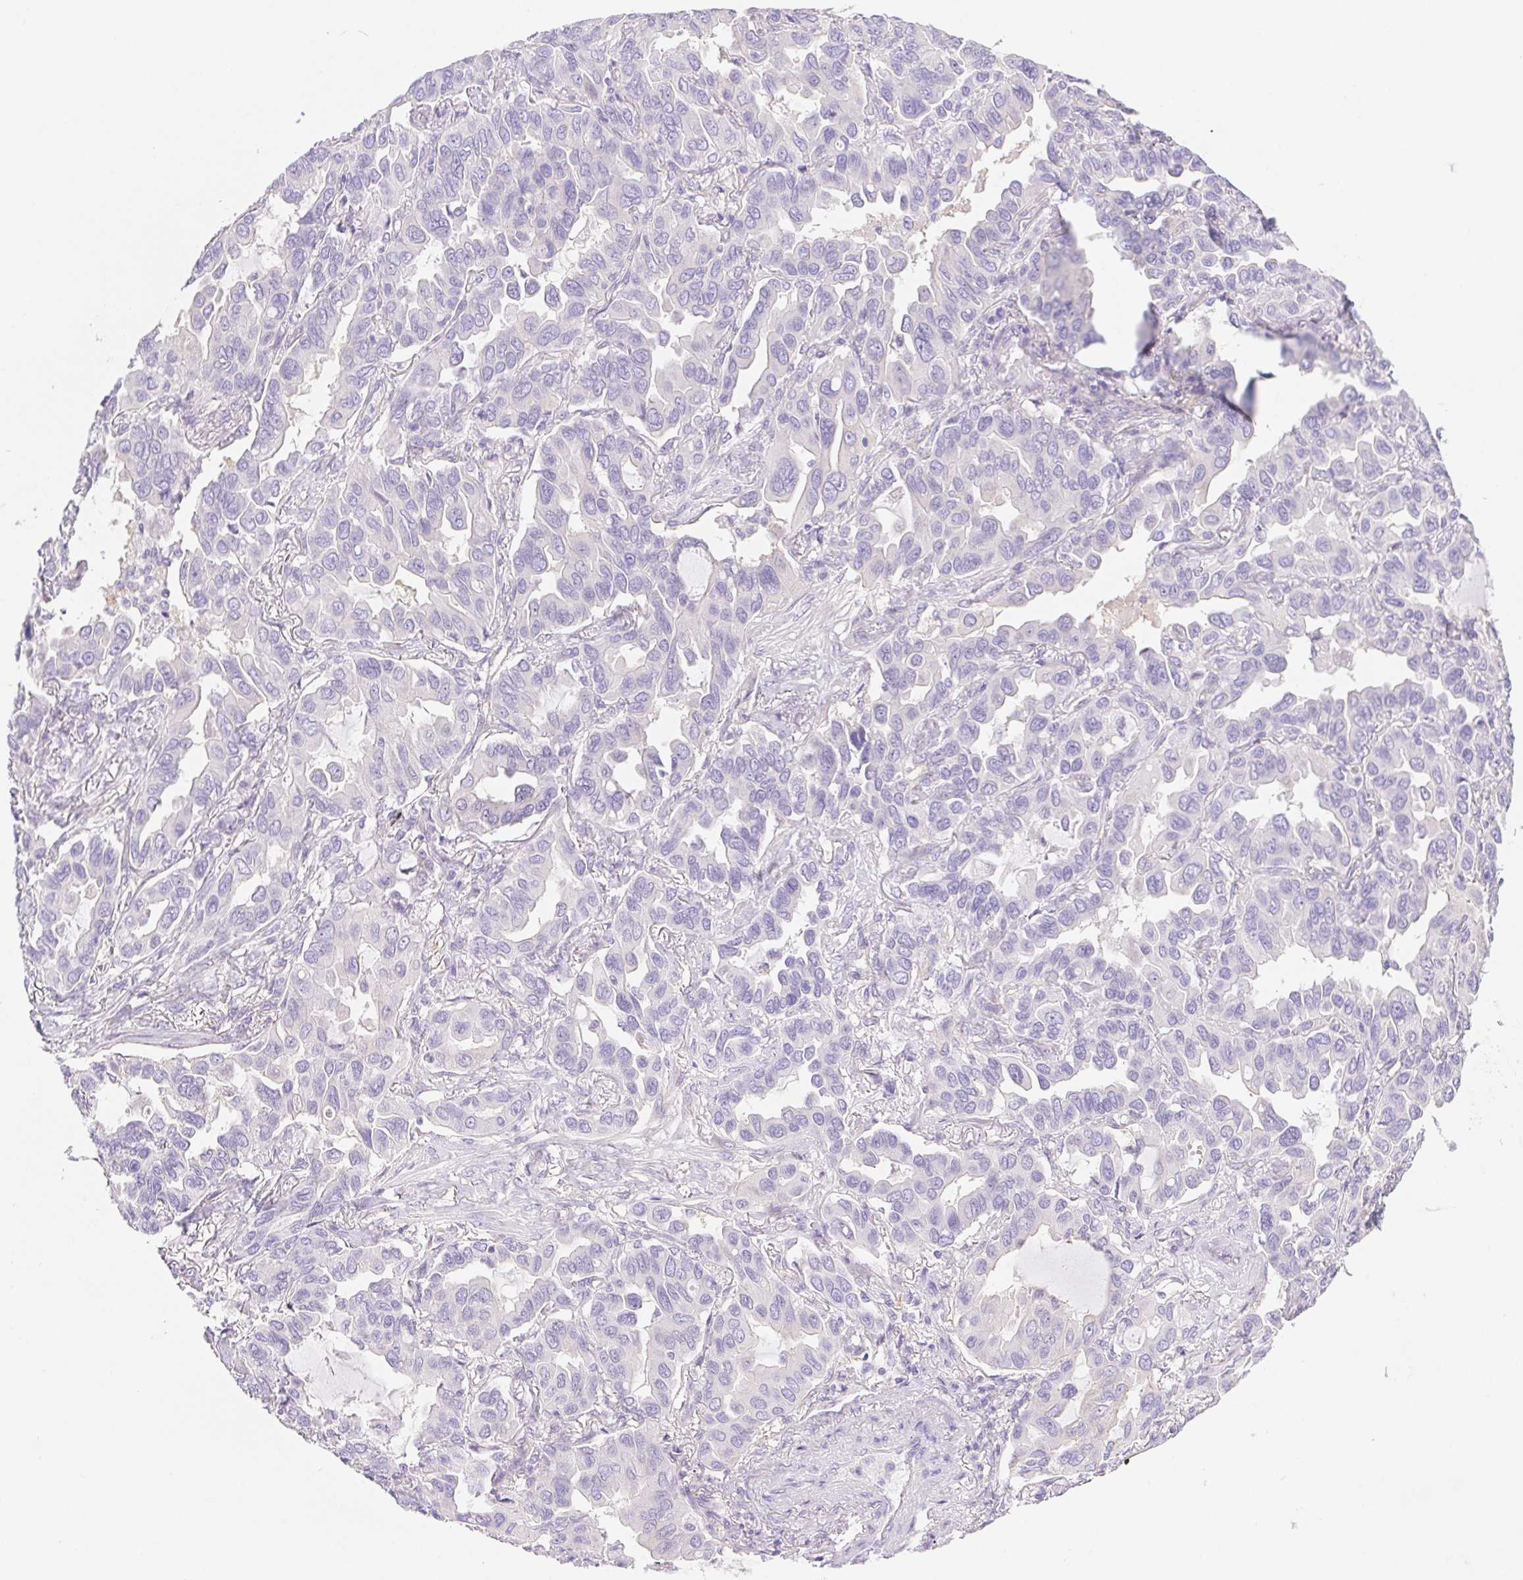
{"staining": {"intensity": "negative", "quantity": "none", "location": "none"}, "tissue": "lung cancer", "cell_type": "Tumor cells", "image_type": "cancer", "snomed": [{"axis": "morphology", "description": "Adenocarcinoma, NOS"}, {"axis": "topography", "description": "Lung"}], "caption": "The IHC histopathology image has no significant expression in tumor cells of adenocarcinoma (lung) tissue. The staining is performed using DAB (3,3'-diaminobenzidine) brown chromogen with nuclei counter-stained in using hematoxylin.", "gene": "PNLIP", "patient": {"sex": "male", "age": 64}}